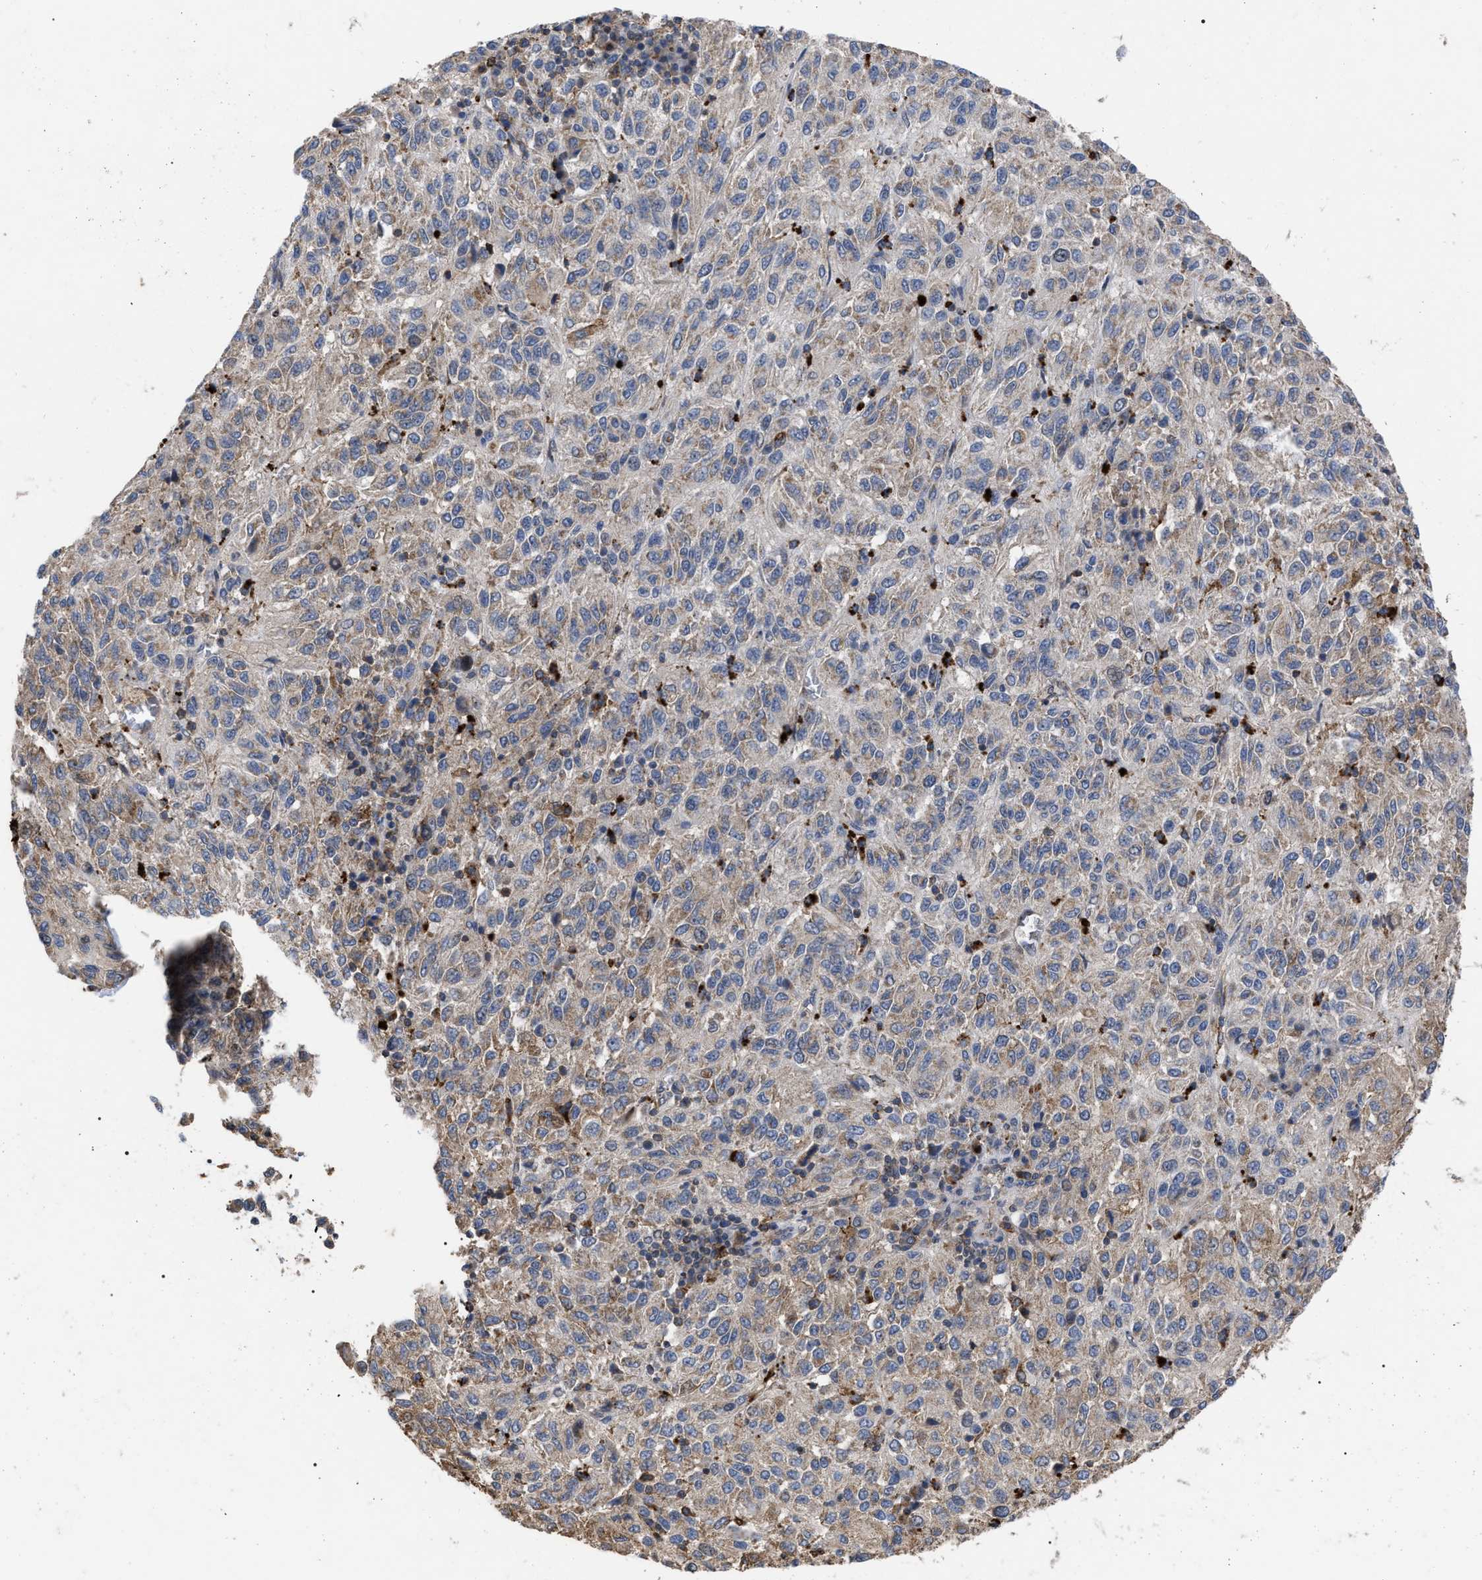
{"staining": {"intensity": "negative", "quantity": "none", "location": "none"}, "tissue": "melanoma", "cell_type": "Tumor cells", "image_type": "cancer", "snomed": [{"axis": "morphology", "description": "Malignant melanoma, Metastatic site"}, {"axis": "topography", "description": "Lung"}], "caption": "Tumor cells are negative for brown protein staining in malignant melanoma (metastatic site).", "gene": "FAM171A2", "patient": {"sex": "male", "age": 64}}